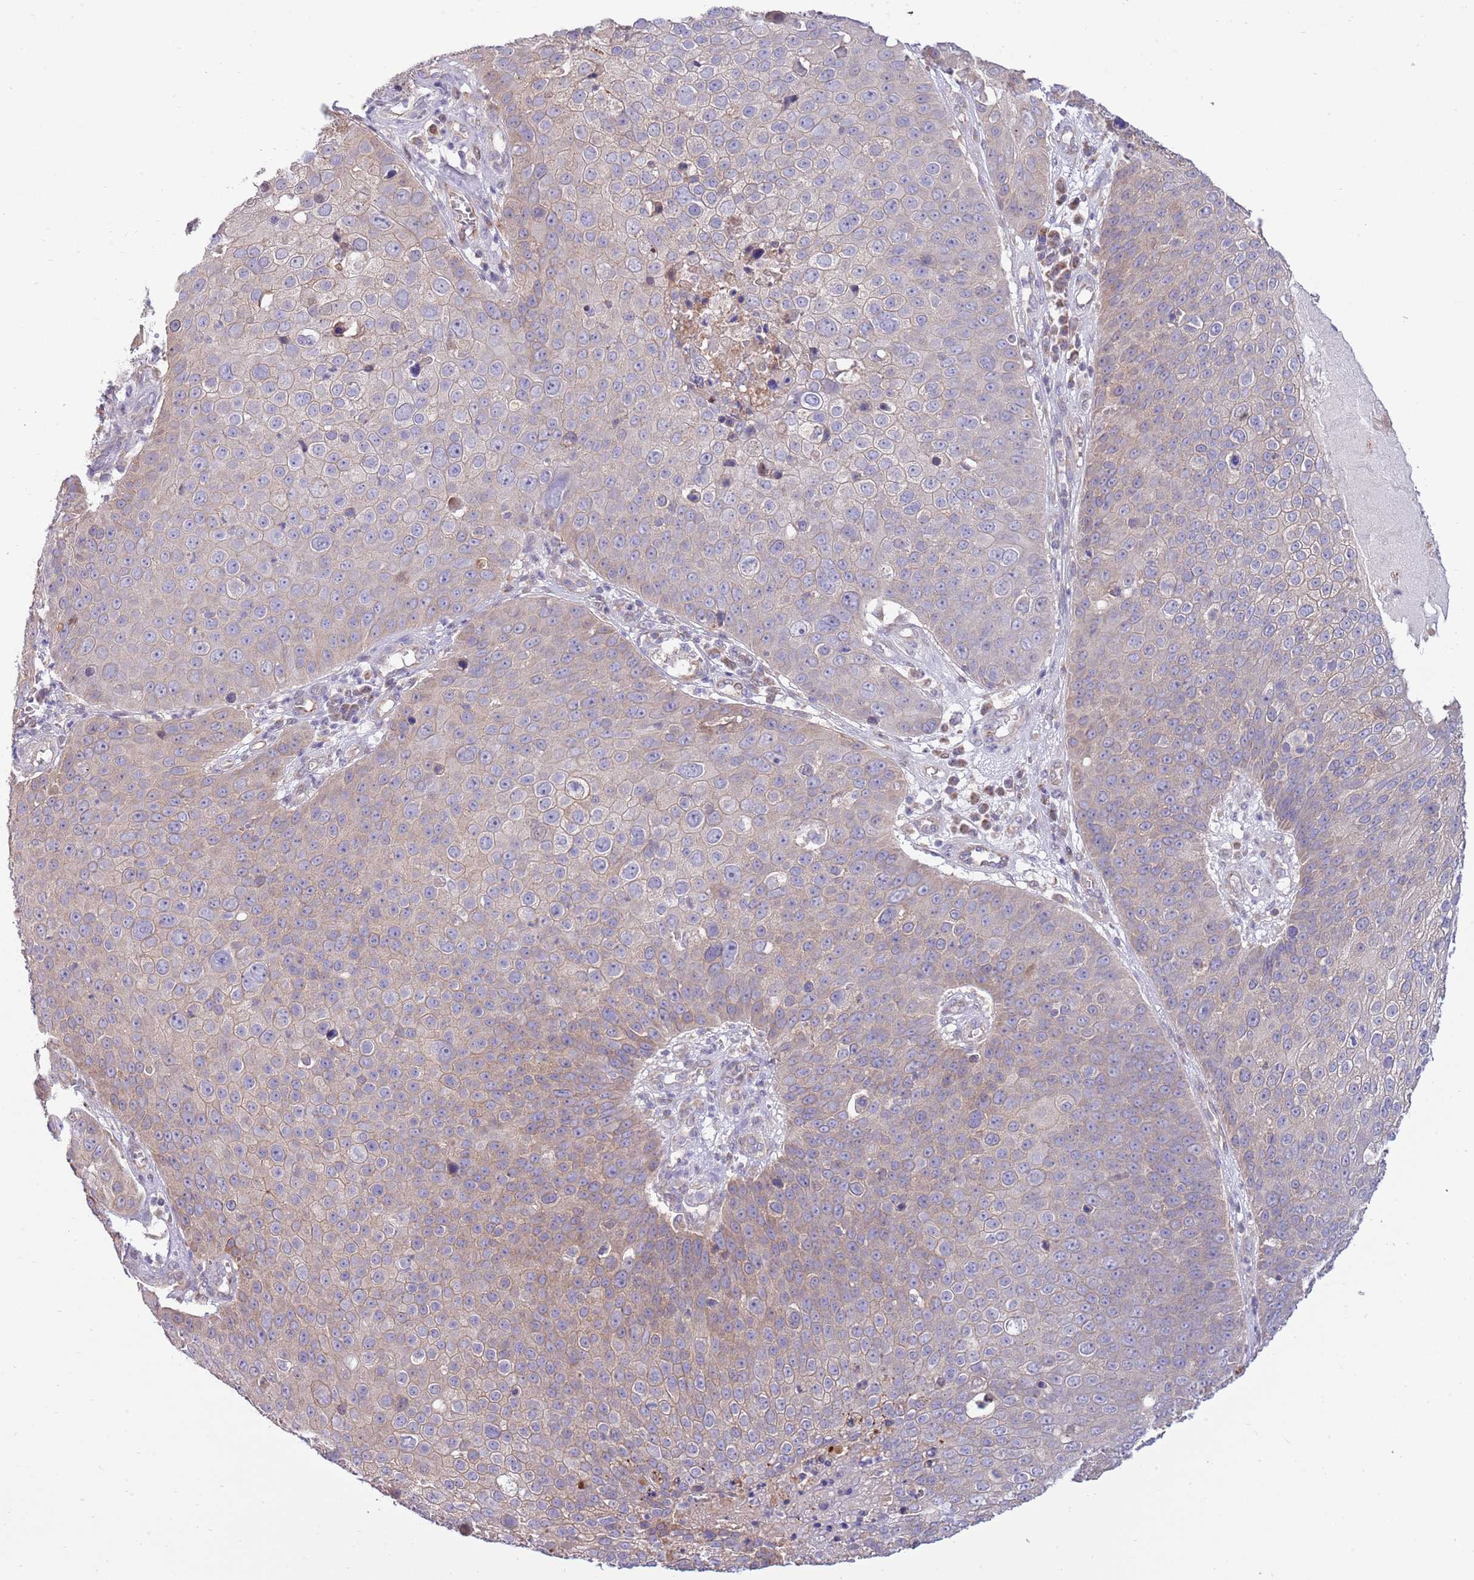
{"staining": {"intensity": "weak", "quantity": "<25%", "location": "cytoplasmic/membranous"}, "tissue": "skin cancer", "cell_type": "Tumor cells", "image_type": "cancer", "snomed": [{"axis": "morphology", "description": "Squamous cell carcinoma, NOS"}, {"axis": "topography", "description": "Skin"}], "caption": "DAB (3,3'-diaminobenzidine) immunohistochemical staining of skin cancer (squamous cell carcinoma) demonstrates no significant staining in tumor cells.", "gene": "ARL2BP", "patient": {"sex": "male", "age": 71}}